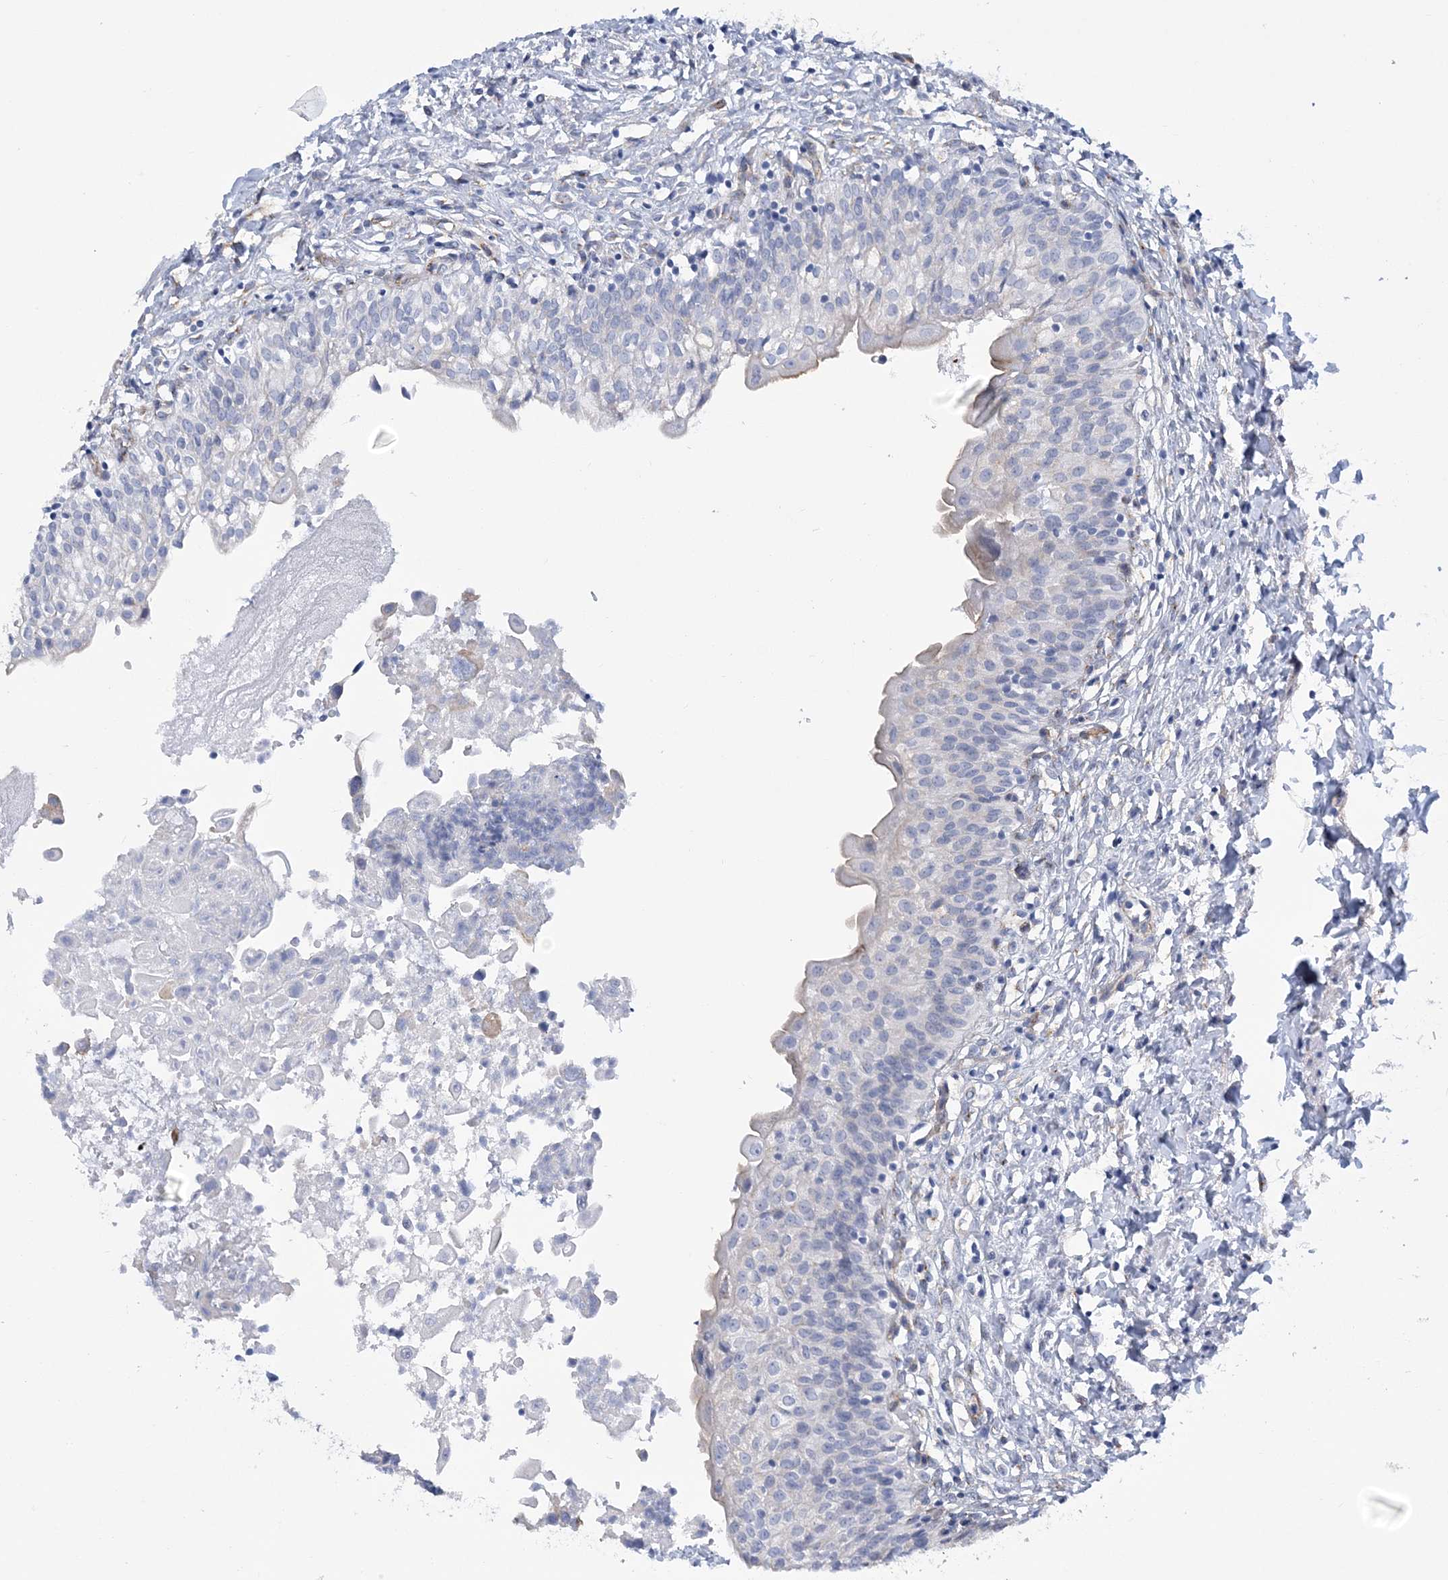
{"staining": {"intensity": "negative", "quantity": "none", "location": "none"}, "tissue": "urinary bladder", "cell_type": "Urothelial cells", "image_type": "normal", "snomed": [{"axis": "morphology", "description": "Normal tissue, NOS"}, {"axis": "topography", "description": "Urinary bladder"}], "caption": "DAB immunohistochemical staining of unremarkable human urinary bladder shows no significant positivity in urothelial cells.", "gene": "RAB11FIP5", "patient": {"sex": "male", "age": 55}}